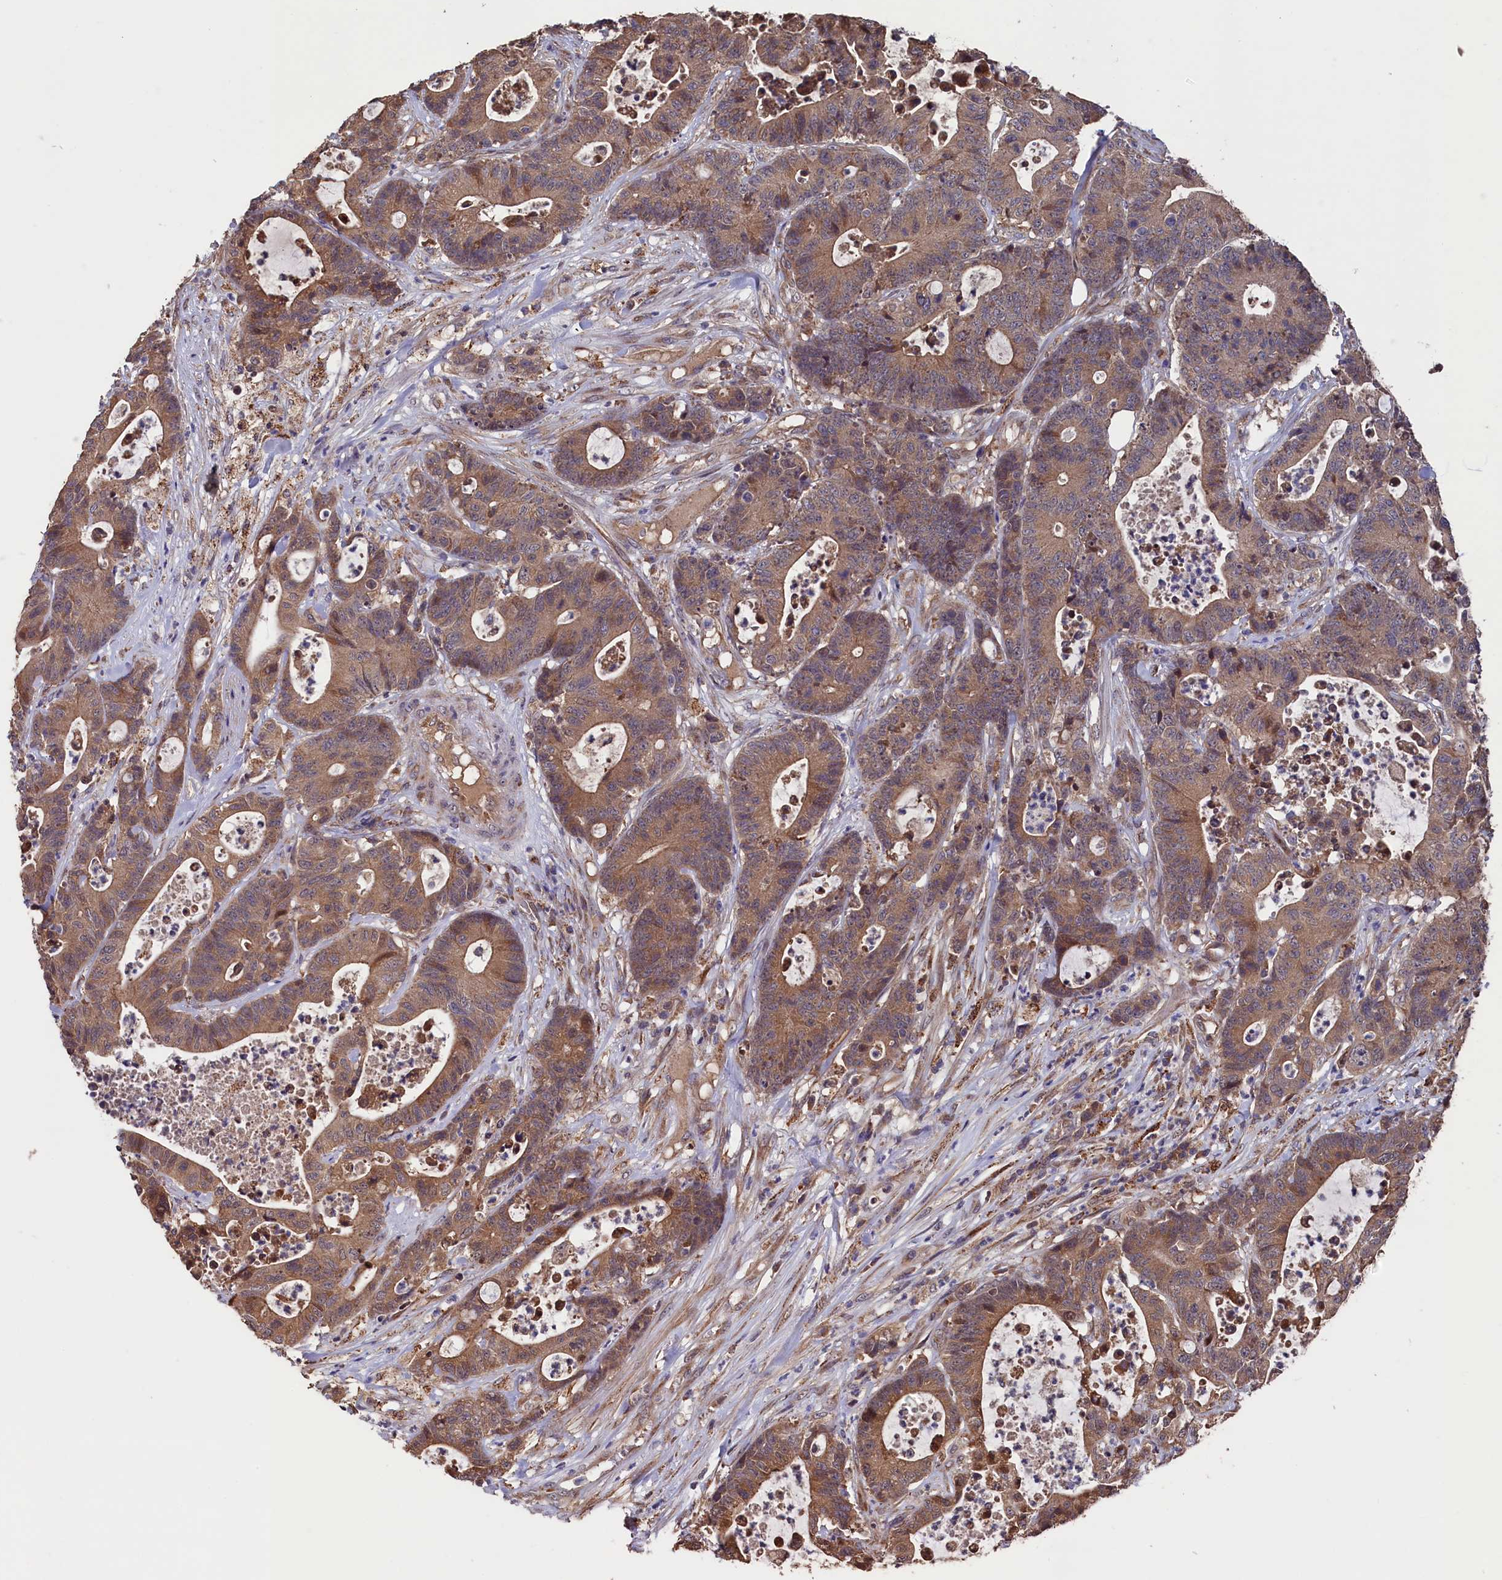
{"staining": {"intensity": "moderate", "quantity": ">75%", "location": "cytoplasmic/membranous"}, "tissue": "colorectal cancer", "cell_type": "Tumor cells", "image_type": "cancer", "snomed": [{"axis": "morphology", "description": "Adenocarcinoma, NOS"}, {"axis": "topography", "description": "Colon"}], "caption": "Immunohistochemical staining of human colorectal cancer (adenocarcinoma) exhibits medium levels of moderate cytoplasmic/membranous protein expression in about >75% of tumor cells.", "gene": "SLC12A4", "patient": {"sex": "female", "age": 84}}